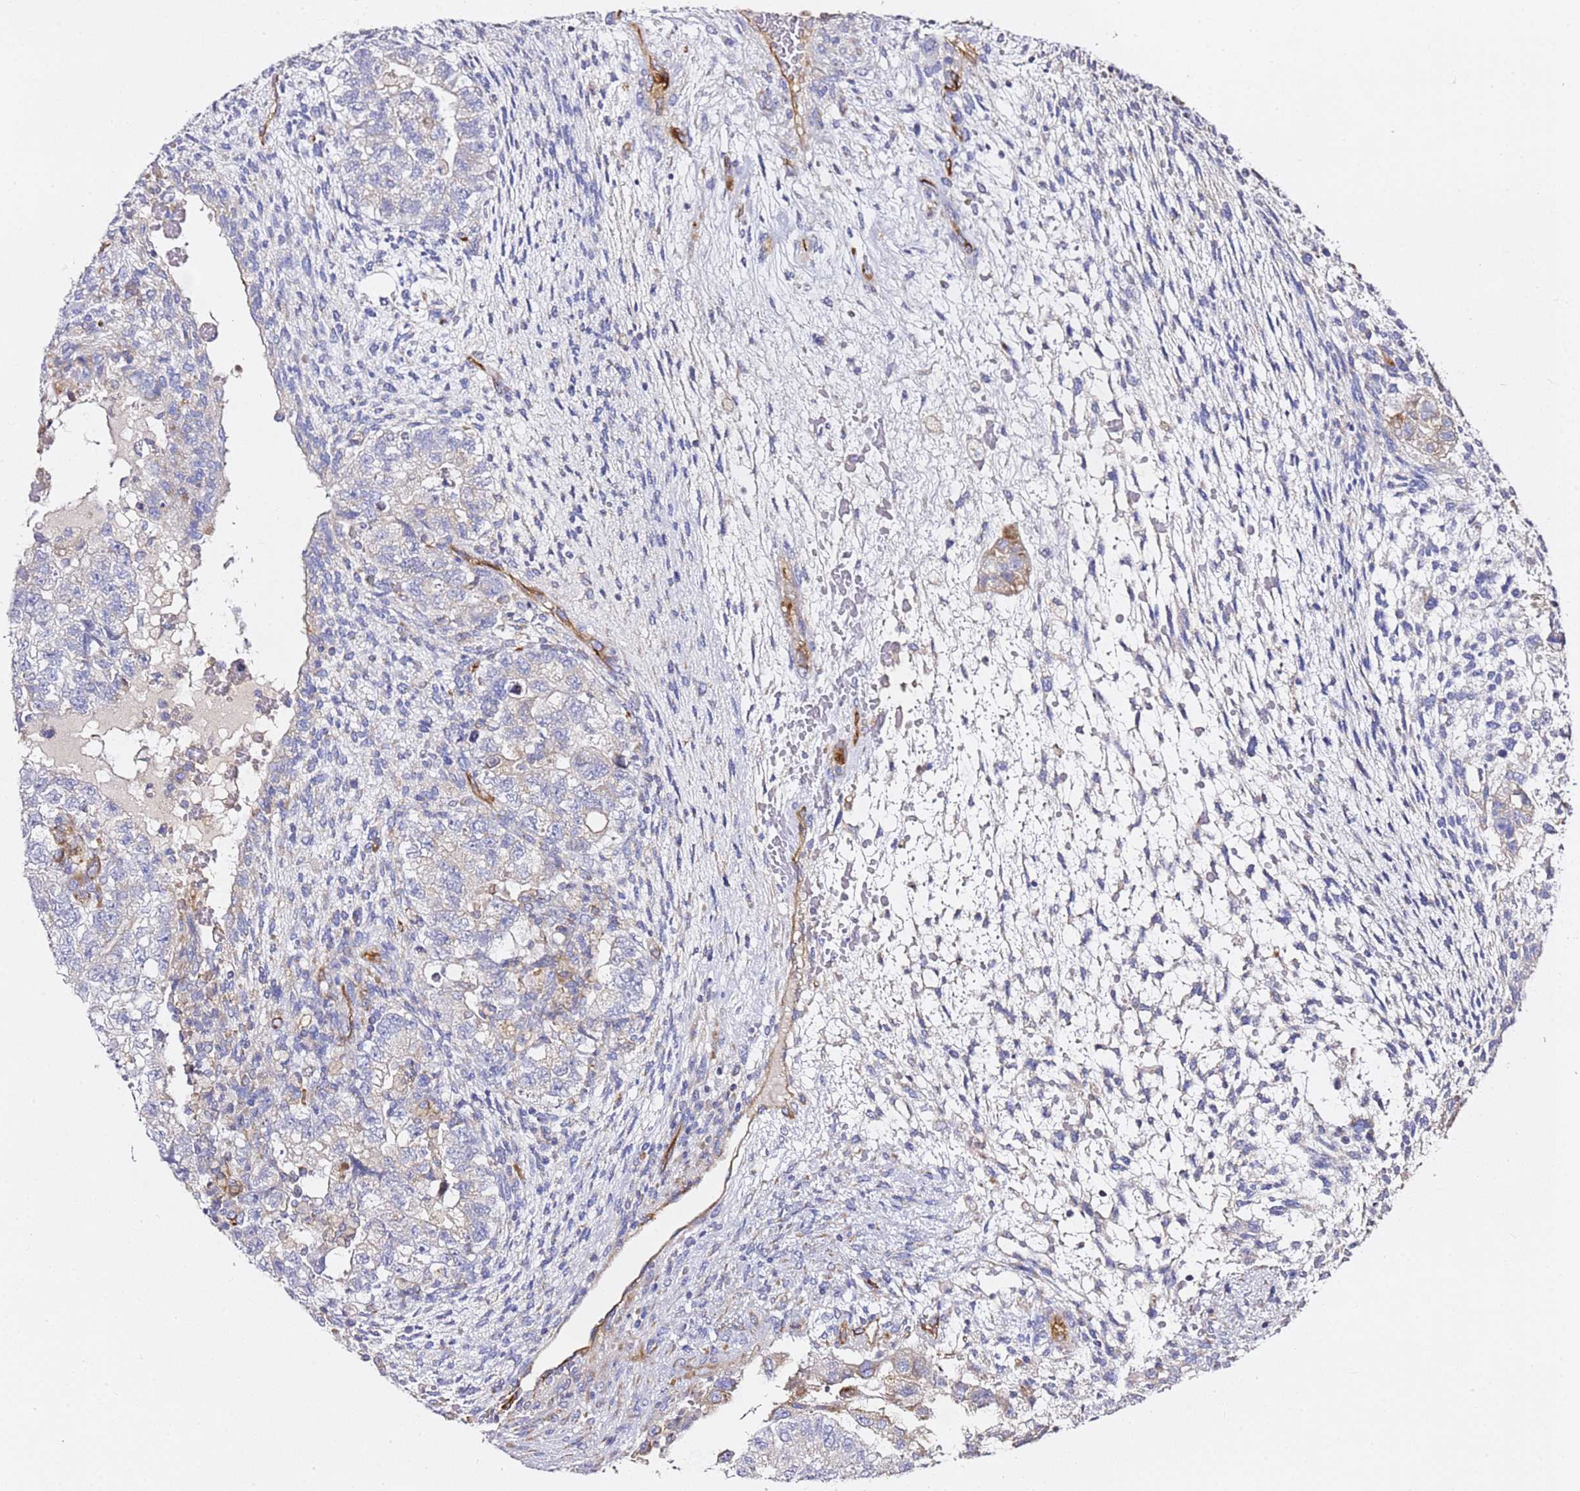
{"staining": {"intensity": "negative", "quantity": "none", "location": "none"}, "tissue": "testis cancer", "cell_type": "Tumor cells", "image_type": "cancer", "snomed": [{"axis": "morphology", "description": "Normal tissue, NOS"}, {"axis": "morphology", "description": "Carcinoma, Embryonal, NOS"}, {"axis": "topography", "description": "Testis"}], "caption": "Human testis cancer stained for a protein using immunohistochemistry (IHC) displays no positivity in tumor cells.", "gene": "KIF7", "patient": {"sex": "male", "age": 36}}